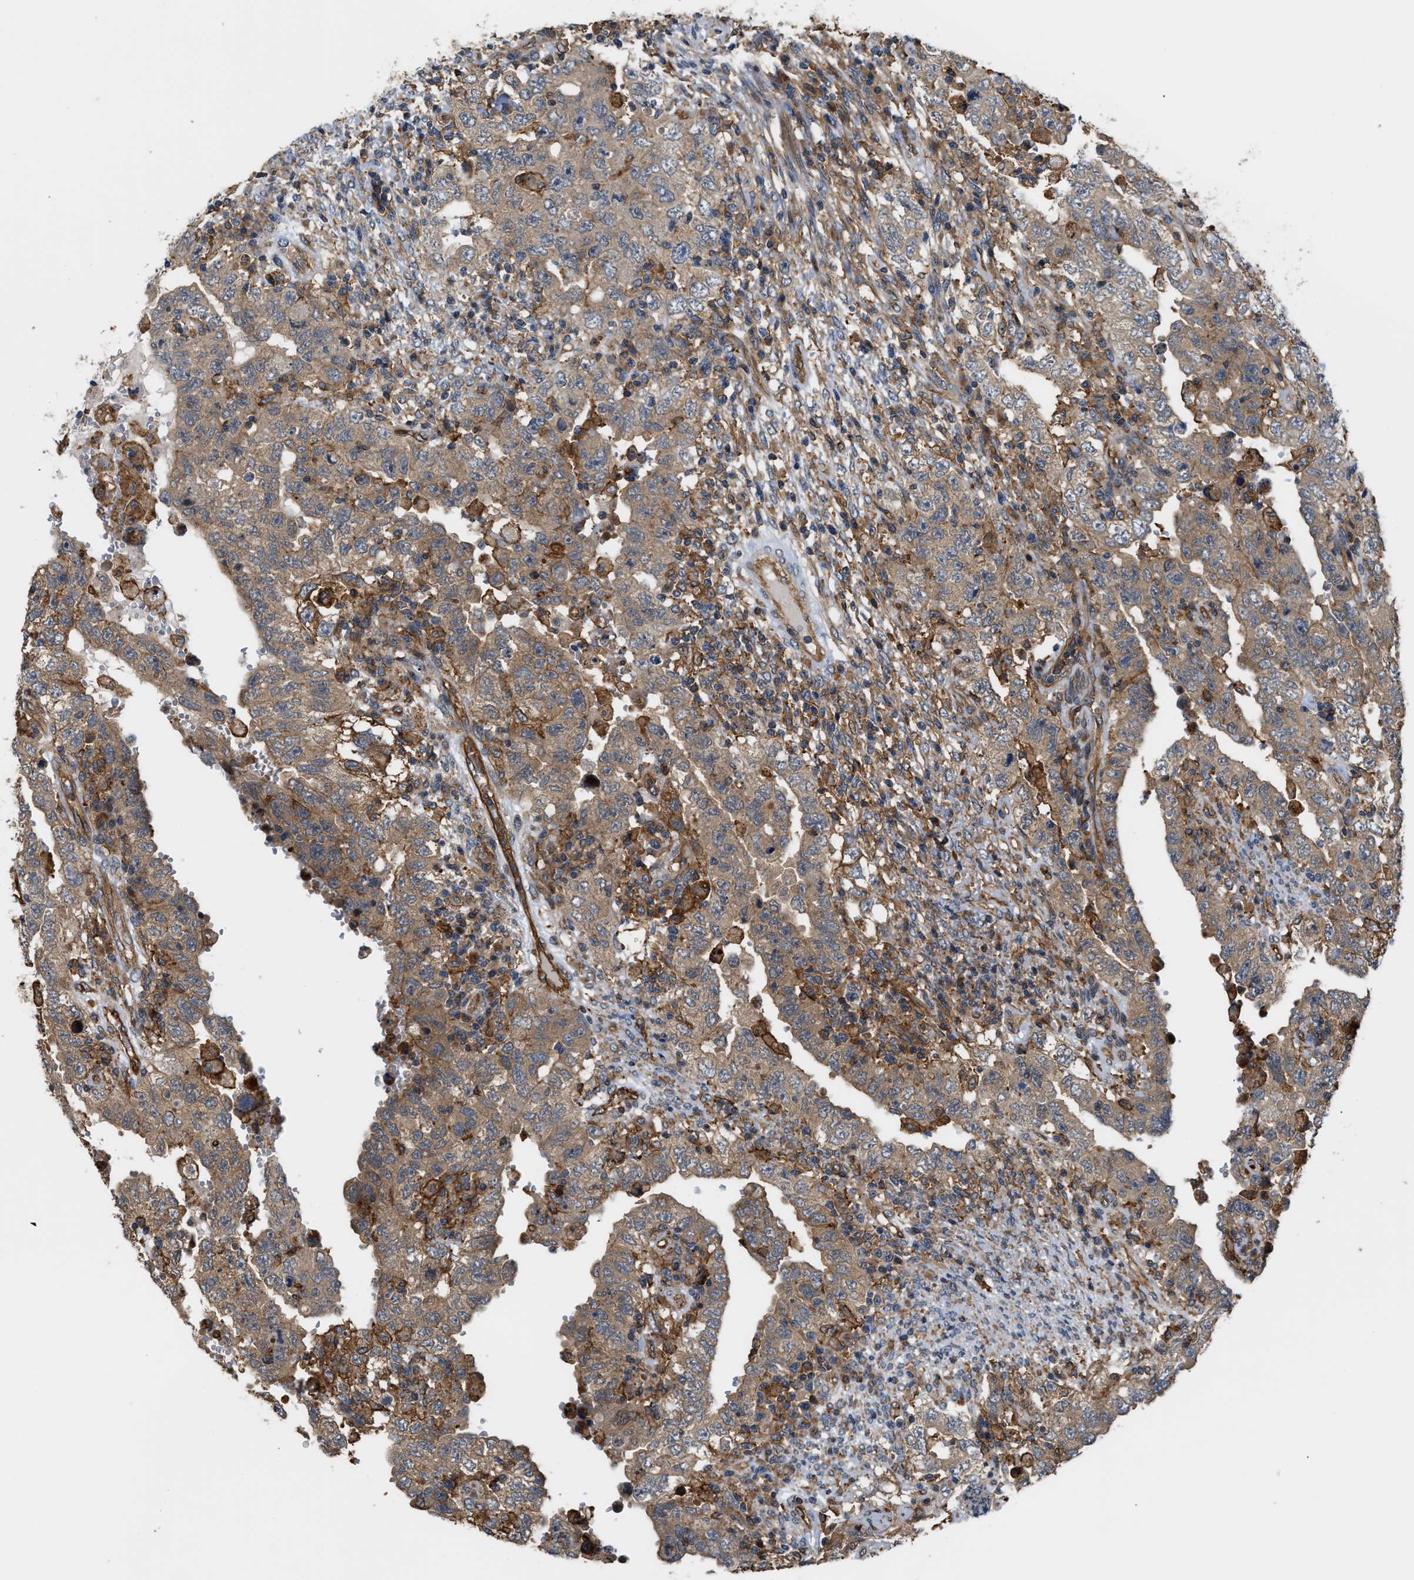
{"staining": {"intensity": "moderate", "quantity": ">75%", "location": "cytoplasmic/membranous"}, "tissue": "testis cancer", "cell_type": "Tumor cells", "image_type": "cancer", "snomed": [{"axis": "morphology", "description": "Carcinoma, Embryonal, NOS"}, {"axis": "topography", "description": "Testis"}], "caption": "This micrograph demonstrates embryonal carcinoma (testis) stained with immunohistochemistry (IHC) to label a protein in brown. The cytoplasmic/membranous of tumor cells show moderate positivity for the protein. Nuclei are counter-stained blue.", "gene": "DDHD2", "patient": {"sex": "male", "age": 26}}